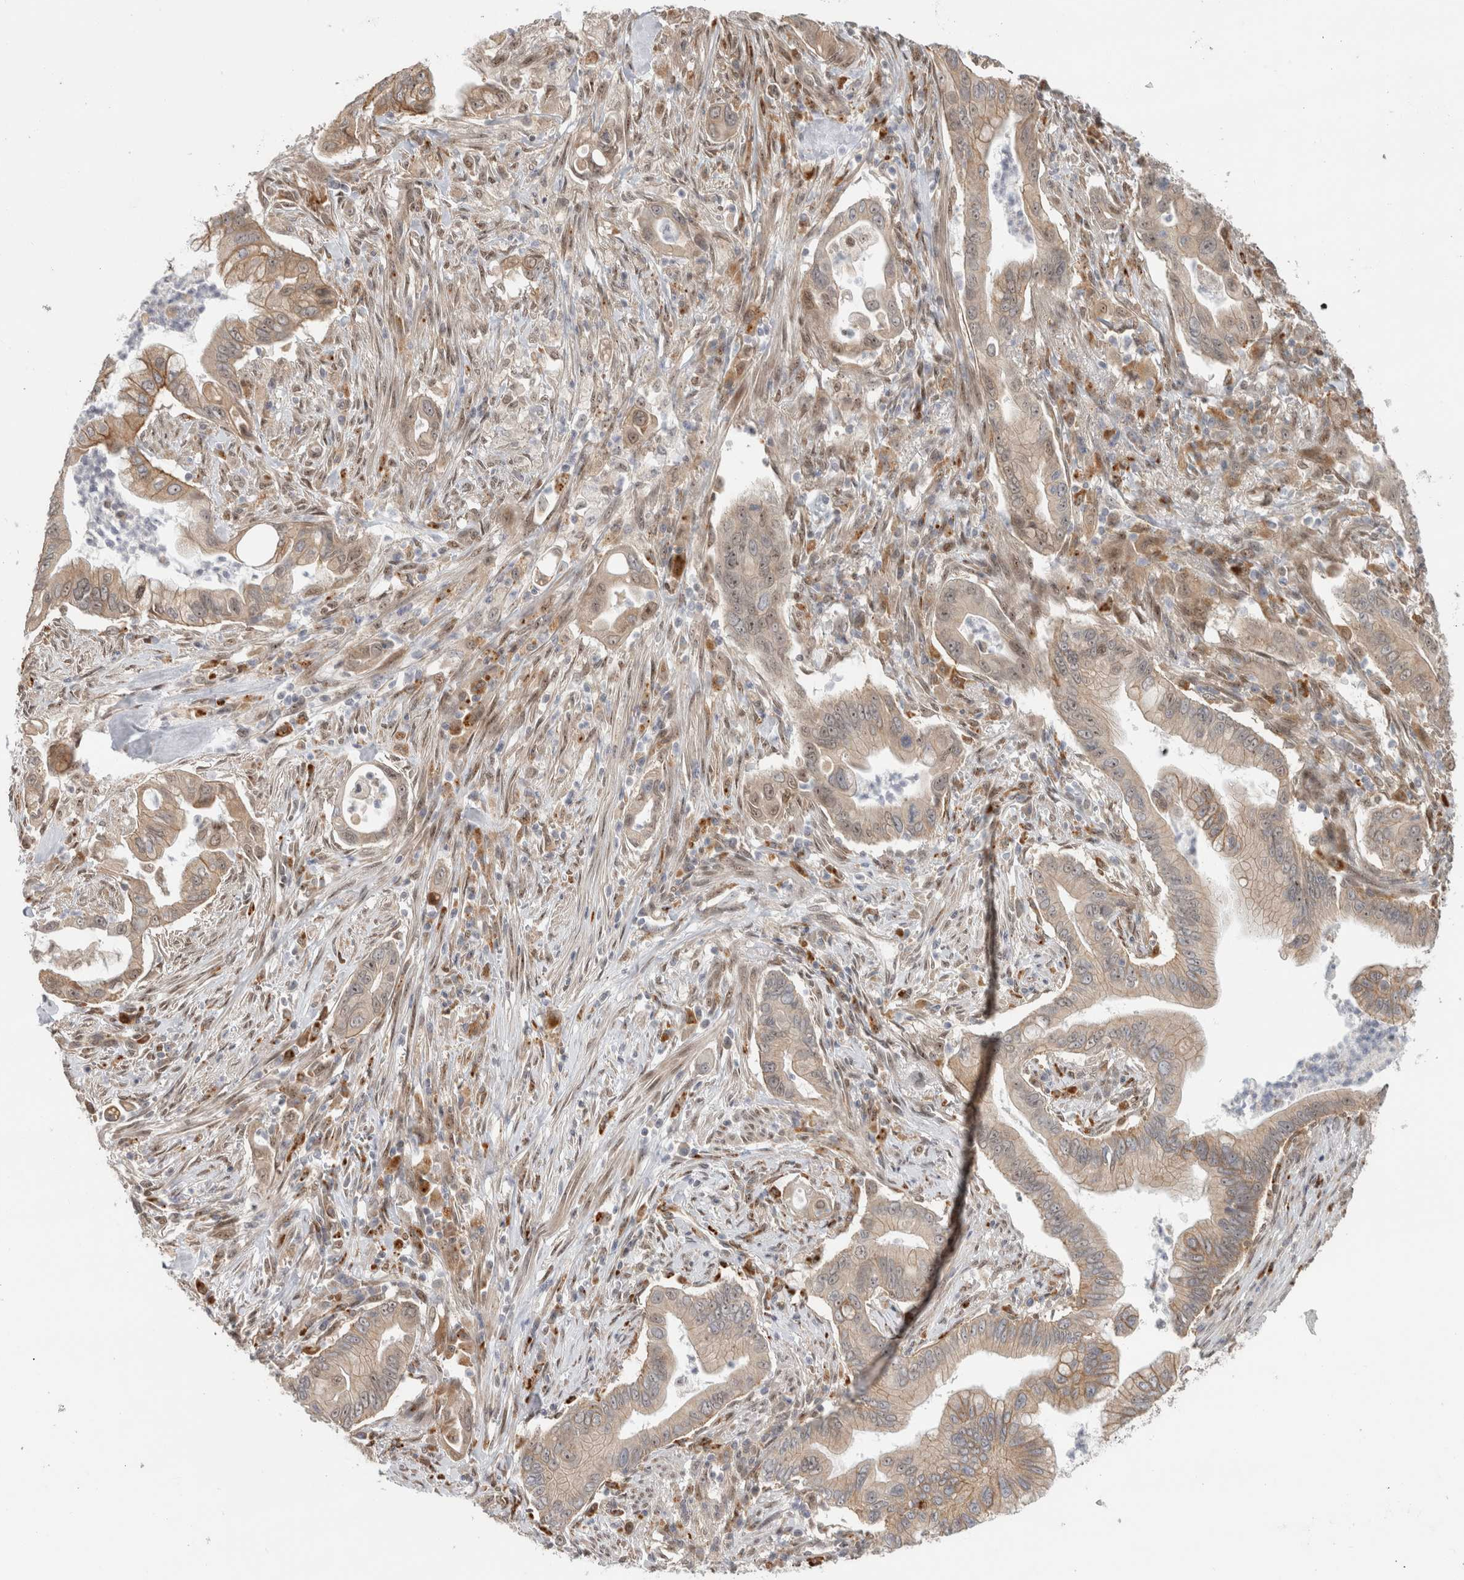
{"staining": {"intensity": "weak", "quantity": "25%-75%", "location": "cytoplasmic/membranous,nuclear"}, "tissue": "pancreatic cancer", "cell_type": "Tumor cells", "image_type": "cancer", "snomed": [{"axis": "morphology", "description": "Adenocarcinoma, NOS"}, {"axis": "topography", "description": "Pancreas"}], "caption": "Immunohistochemistry (DAB (3,3'-diaminobenzidine)) staining of human pancreatic cancer (adenocarcinoma) shows weak cytoplasmic/membranous and nuclear protein expression in about 25%-75% of tumor cells.", "gene": "NAB2", "patient": {"sex": "male", "age": 78}}